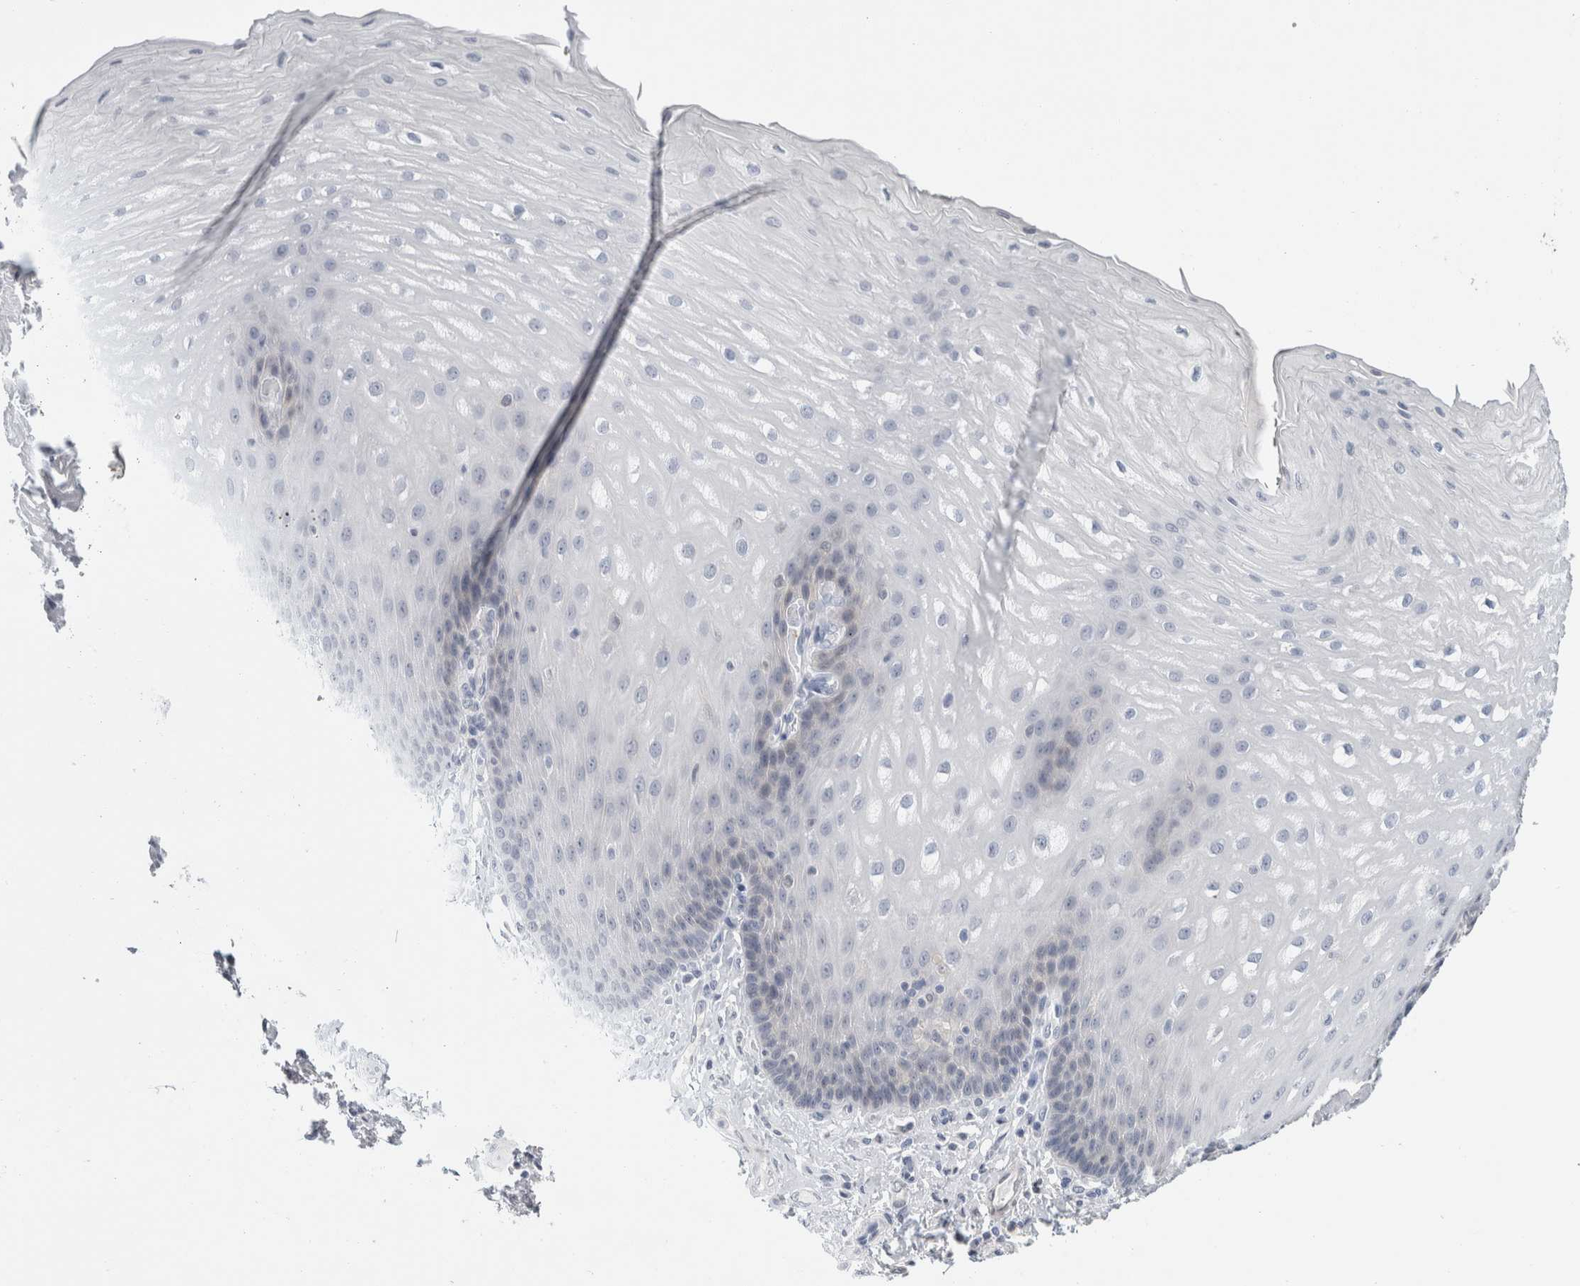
{"staining": {"intensity": "negative", "quantity": "none", "location": "none"}, "tissue": "esophagus", "cell_type": "Squamous epithelial cells", "image_type": "normal", "snomed": [{"axis": "morphology", "description": "Normal tissue, NOS"}, {"axis": "topography", "description": "Esophagus"}], "caption": "Benign esophagus was stained to show a protein in brown. There is no significant positivity in squamous epithelial cells. (Brightfield microscopy of DAB immunohistochemistry (IHC) at high magnification).", "gene": "CASP6", "patient": {"sex": "male", "age": 54}}